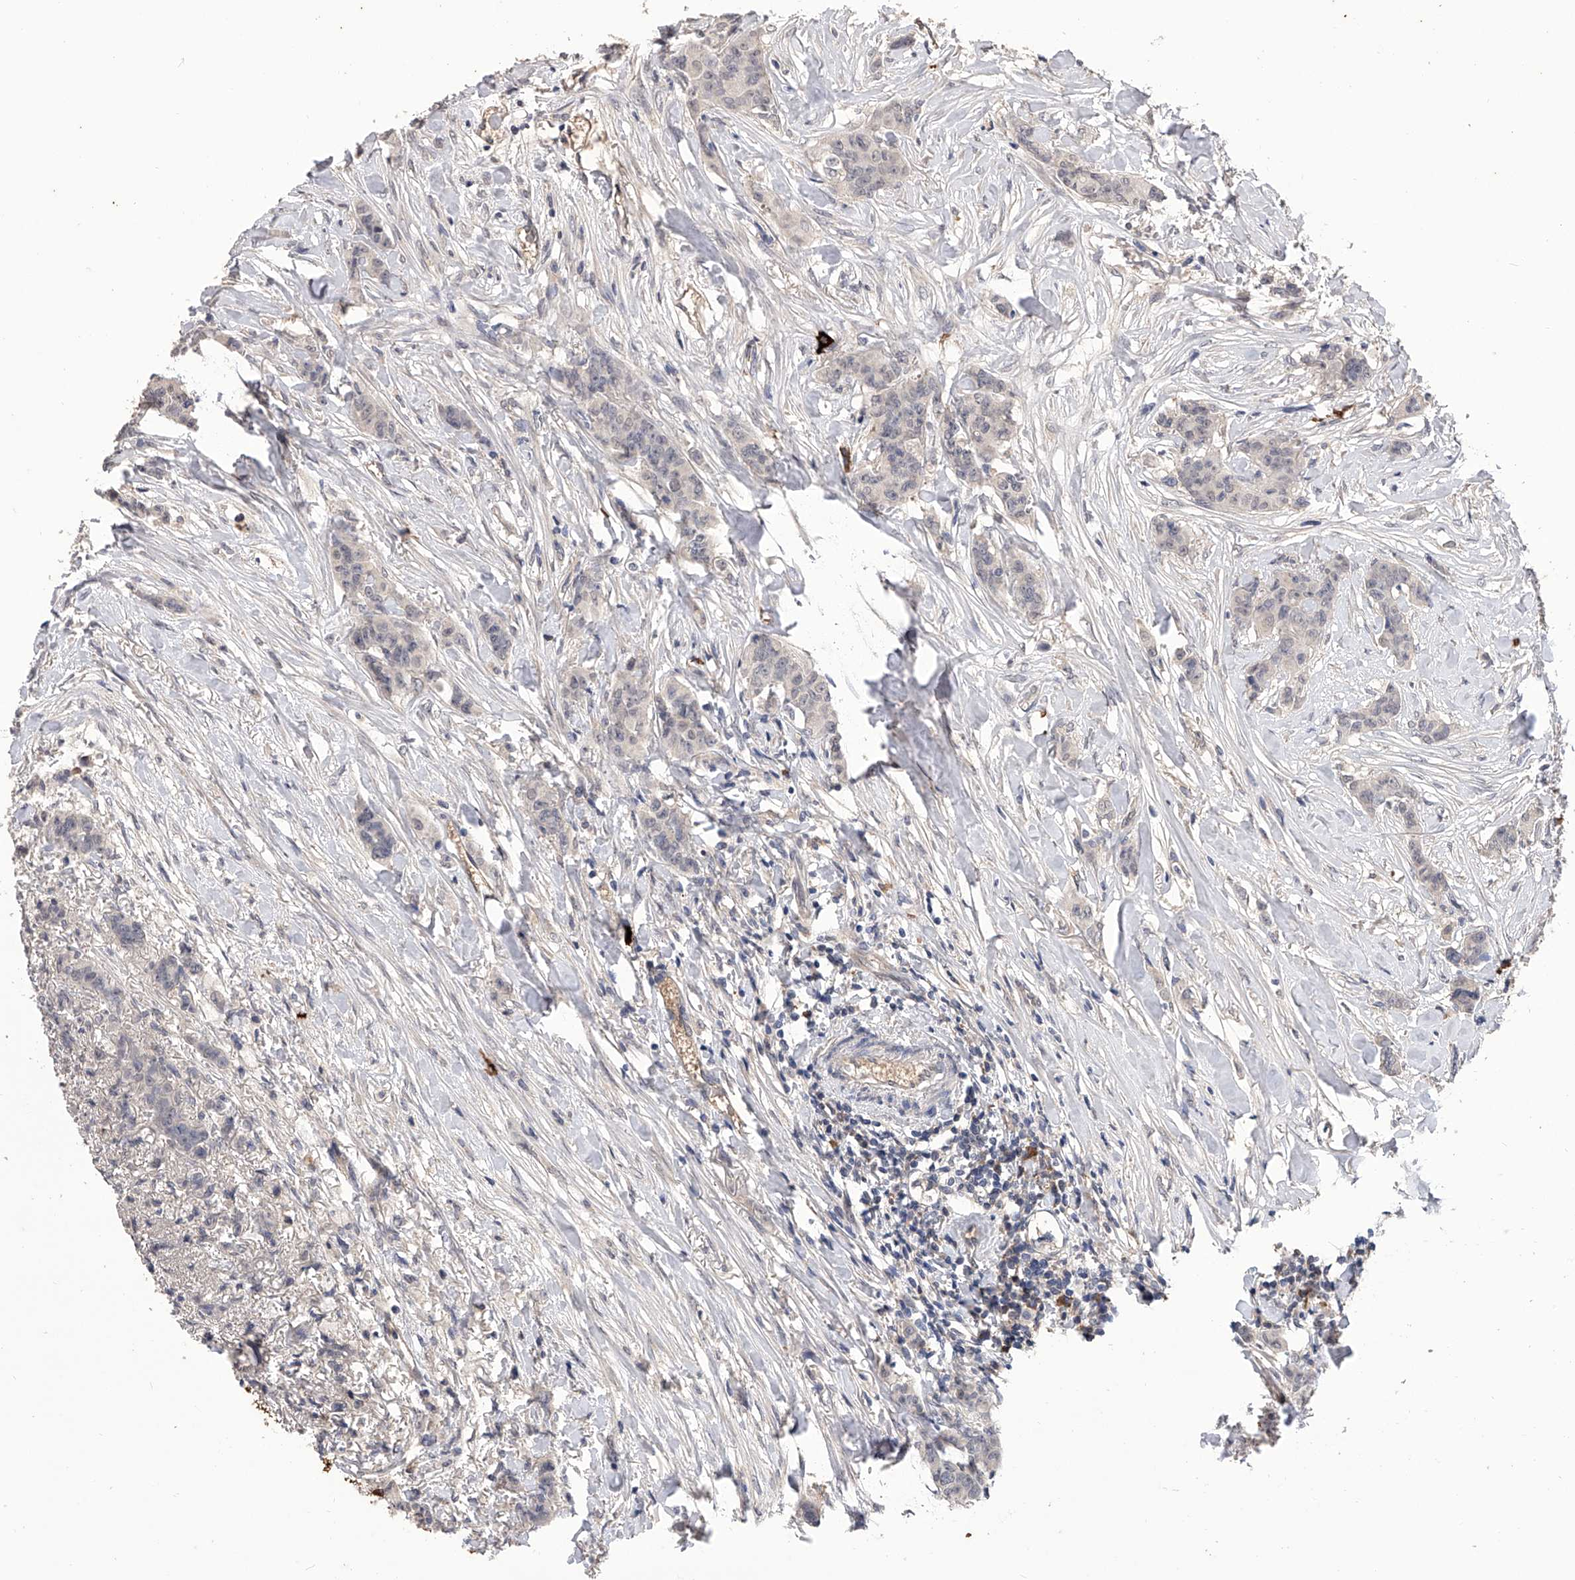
{"staining": {"intensity": "negative", "quantity": "none", "location": "none"}, "tissue": "breast cancer", "cell_type": "Tumor cells", "image_type": "cancer", "snomed": [{"axis": "morphology", "description": "Duct carcinoma"}, {"axis": "topography", "description": "Breast"}], "caption": "High magnification brightfield microscopy of infiltrating ductal carcinoma (breast) stained with DAB (brown) and counterstained with hematoxylin (blue): tumor cells show no significant positivity.", "gene": "CFAP410", "patient": {"sex": "female", "age": 40}}